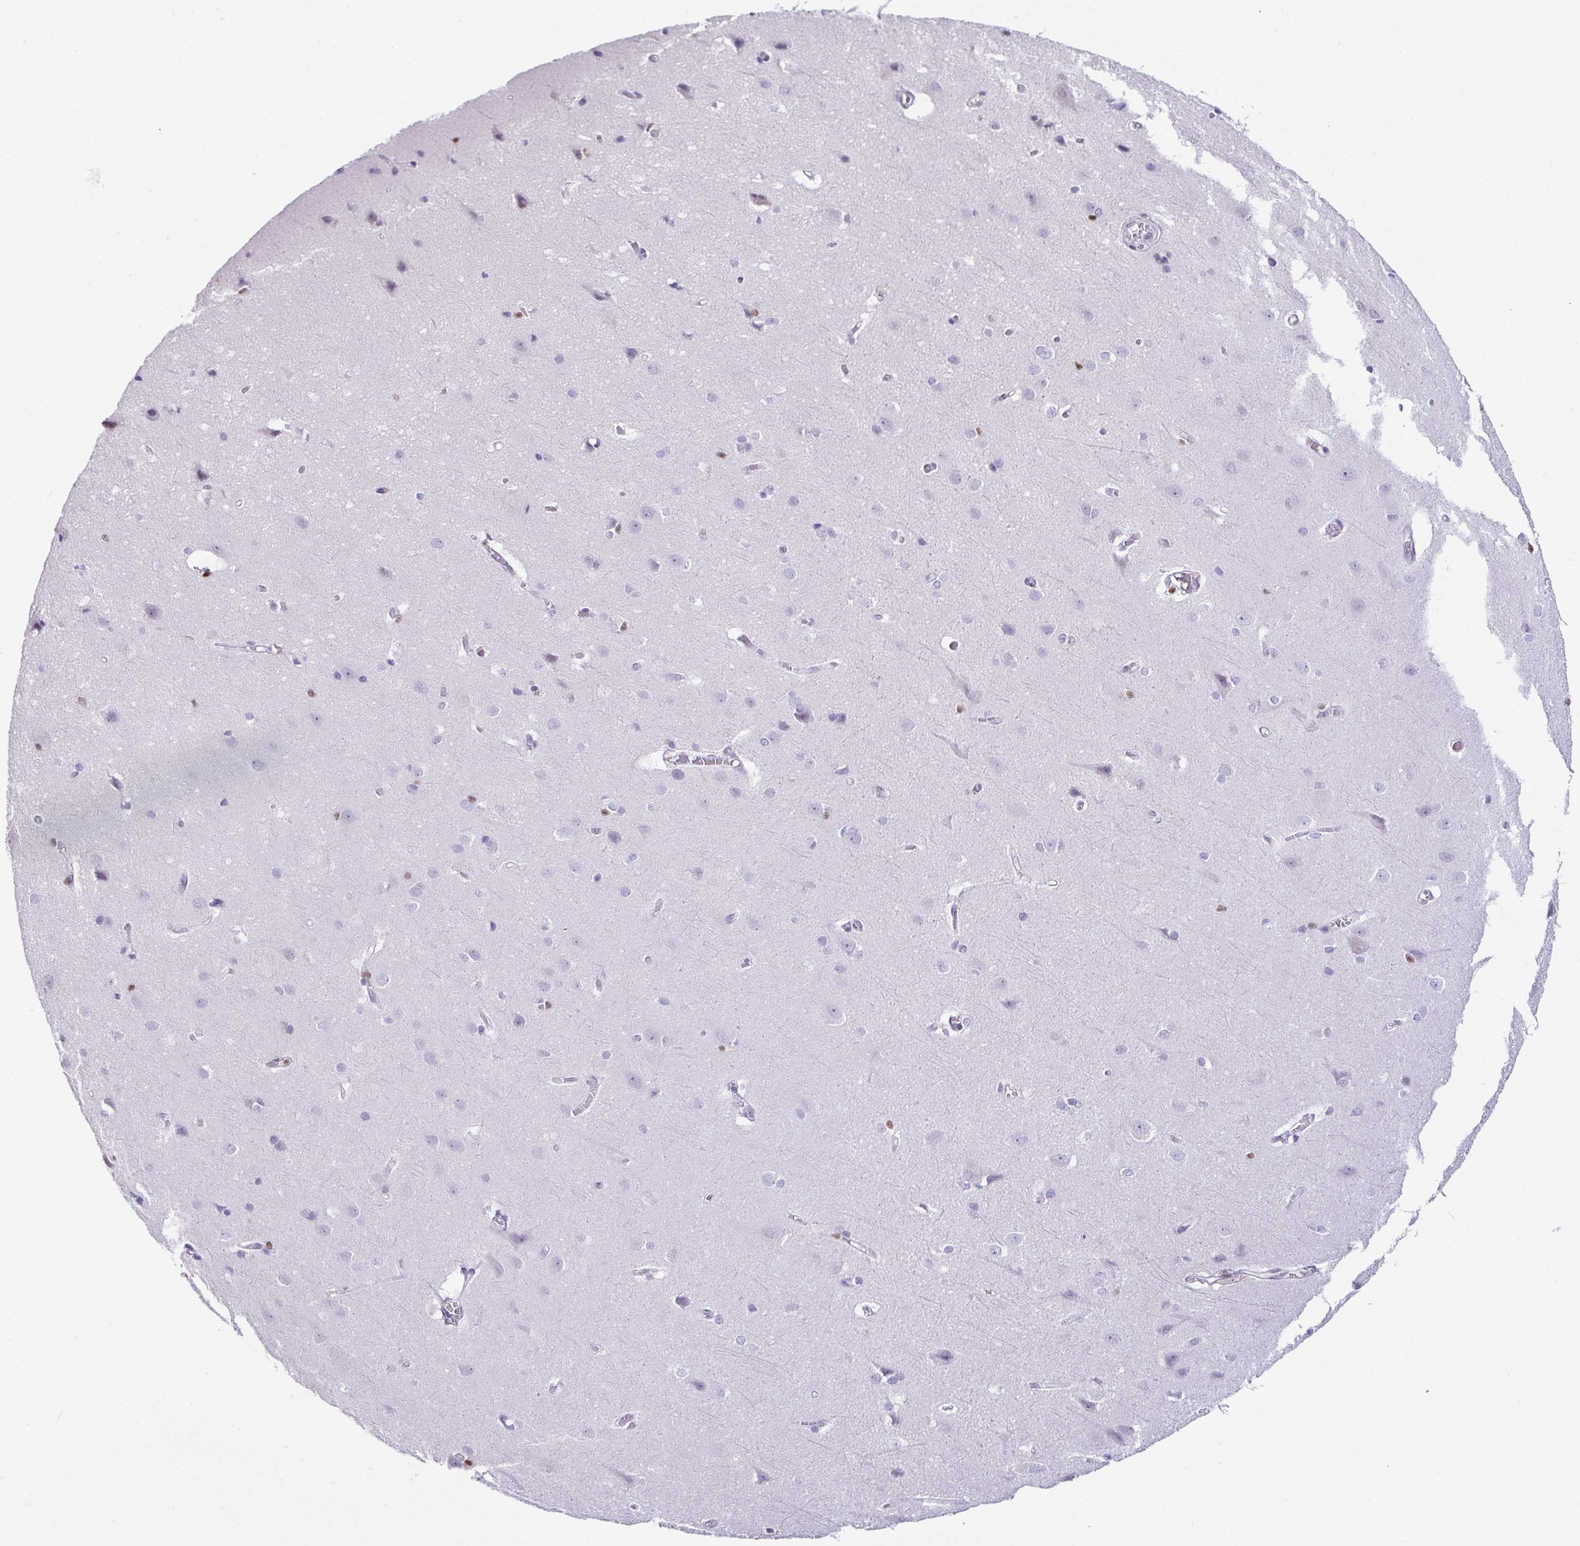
{"staining": {"intensity": "negative", "quantity": "none", "location": "none"}, "tissue": "cerebral cortex", "cell_type": "Endothelial cells", "image_type": "normal", "snomed": [{"axis": "morphology", "description": "Normal tissue, NOS"}, {"axis": "topography", "description": "Cerebral cortex"}], "caption": "DAB immunohistochemical staining of normal human cerebral cortex shows no significant staining in endothelial cells. Brightfield microscopy of immunohistochemistry (IHC) stained with DAB (3,3'-diaminobenzidine) (brown) and hematoxylin (blue), captured at high magnification.", "gene": "BTBD10", "patient": {"sex": "male", "age": 37}}